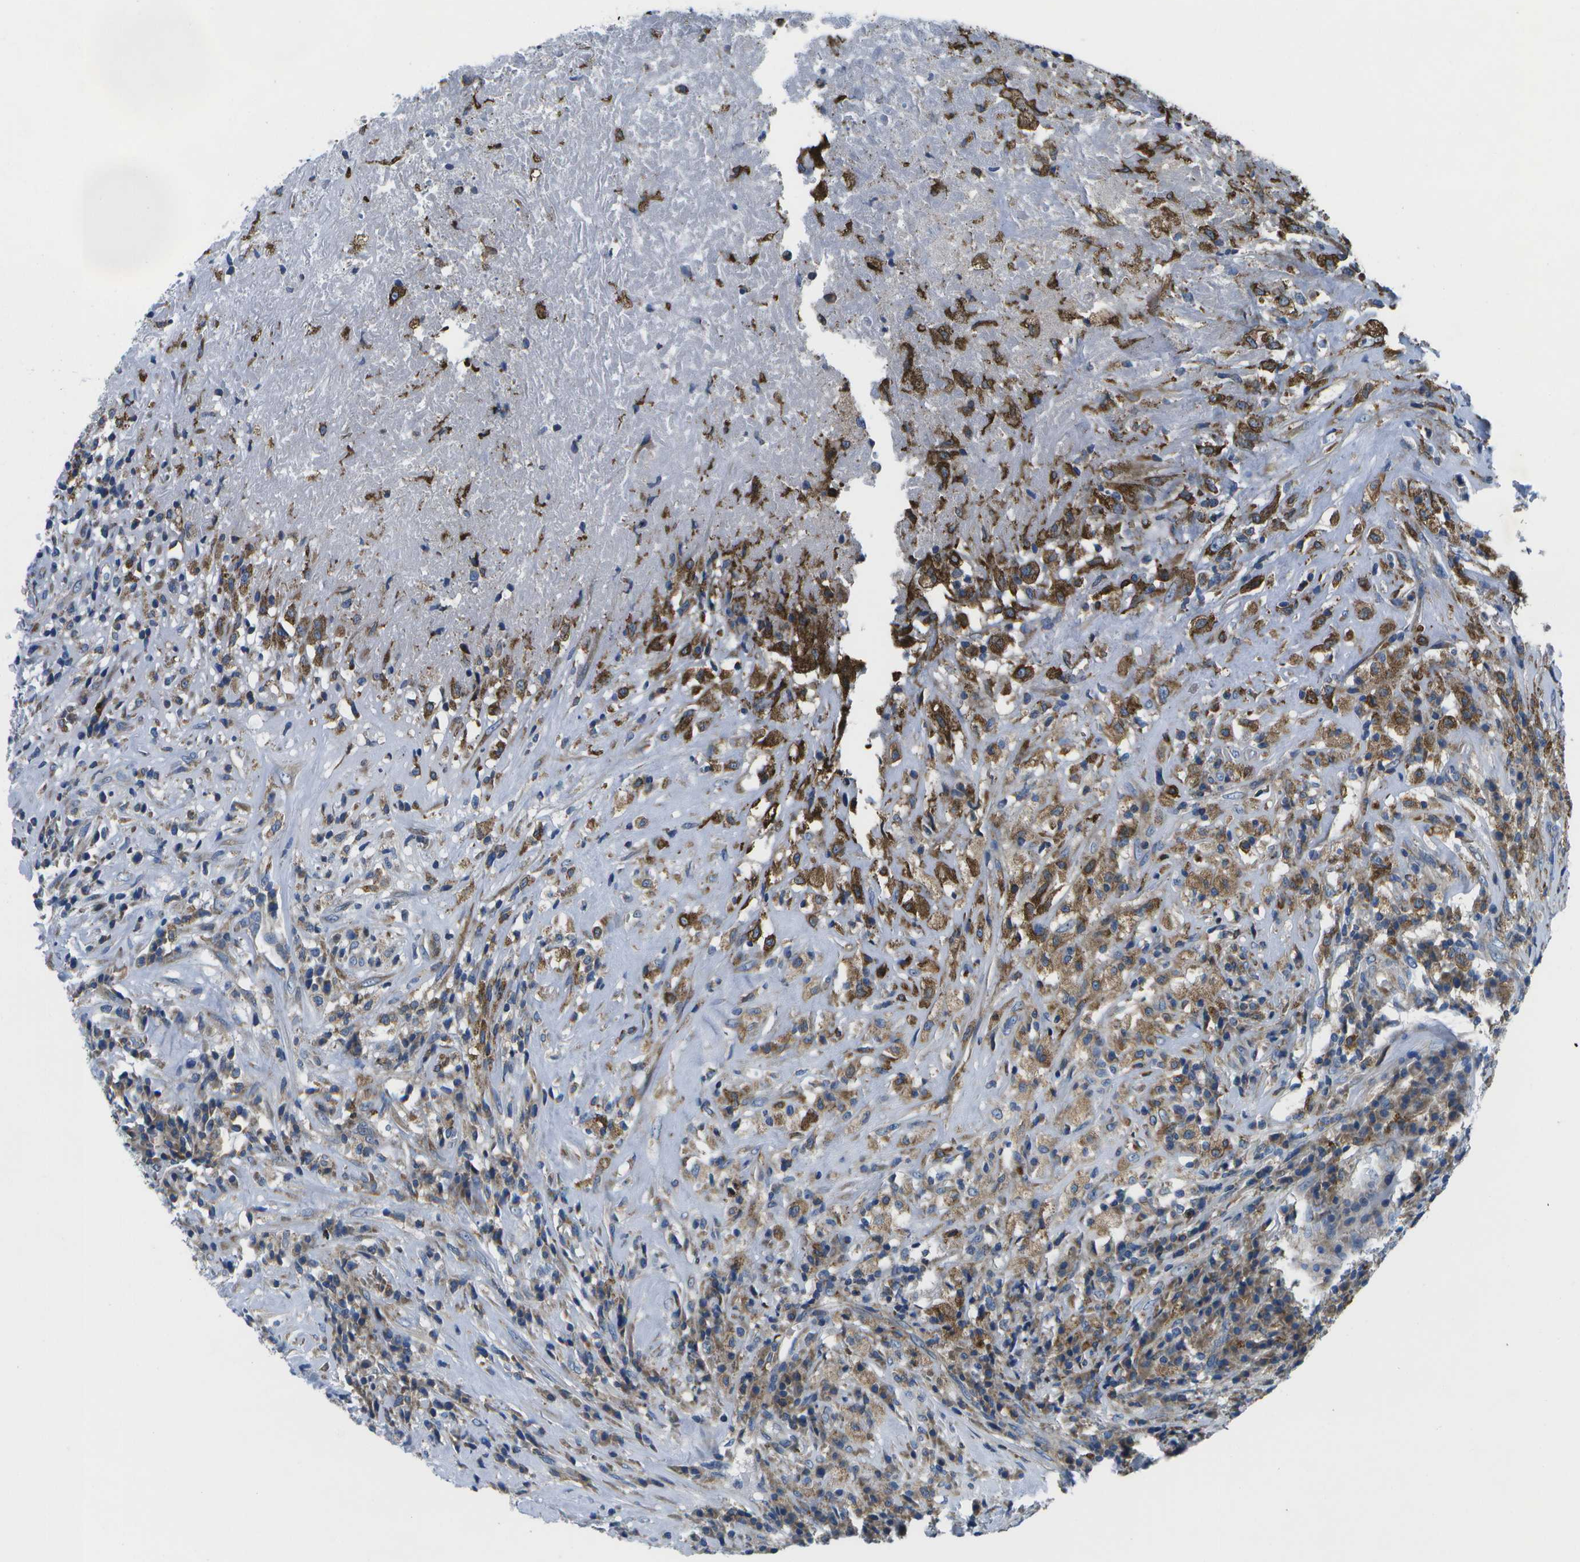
{"staining": {"intensity": "moderate", "quantity": "25%-75%", "location": "cytoplasmic/membranous"}, "tissue": "testis cancer", "cell_type": "Tumor cells", "image_type": "cancer", "snomed": [{"axis": "morphology", "description": "Necrosis, NOS"}, {"axis": "morphology", "description": "Carcinoma, Embryonal, NOS"}, {"axis": "topography", "description": "Testis"}], "caption": "Testis cancer tissue shows moderate cytoplasmic/membranous expression in approximately 25%-75% of tumor cells", "gene": "GDF5", "patient": {"sex": "male", "age": 19}}